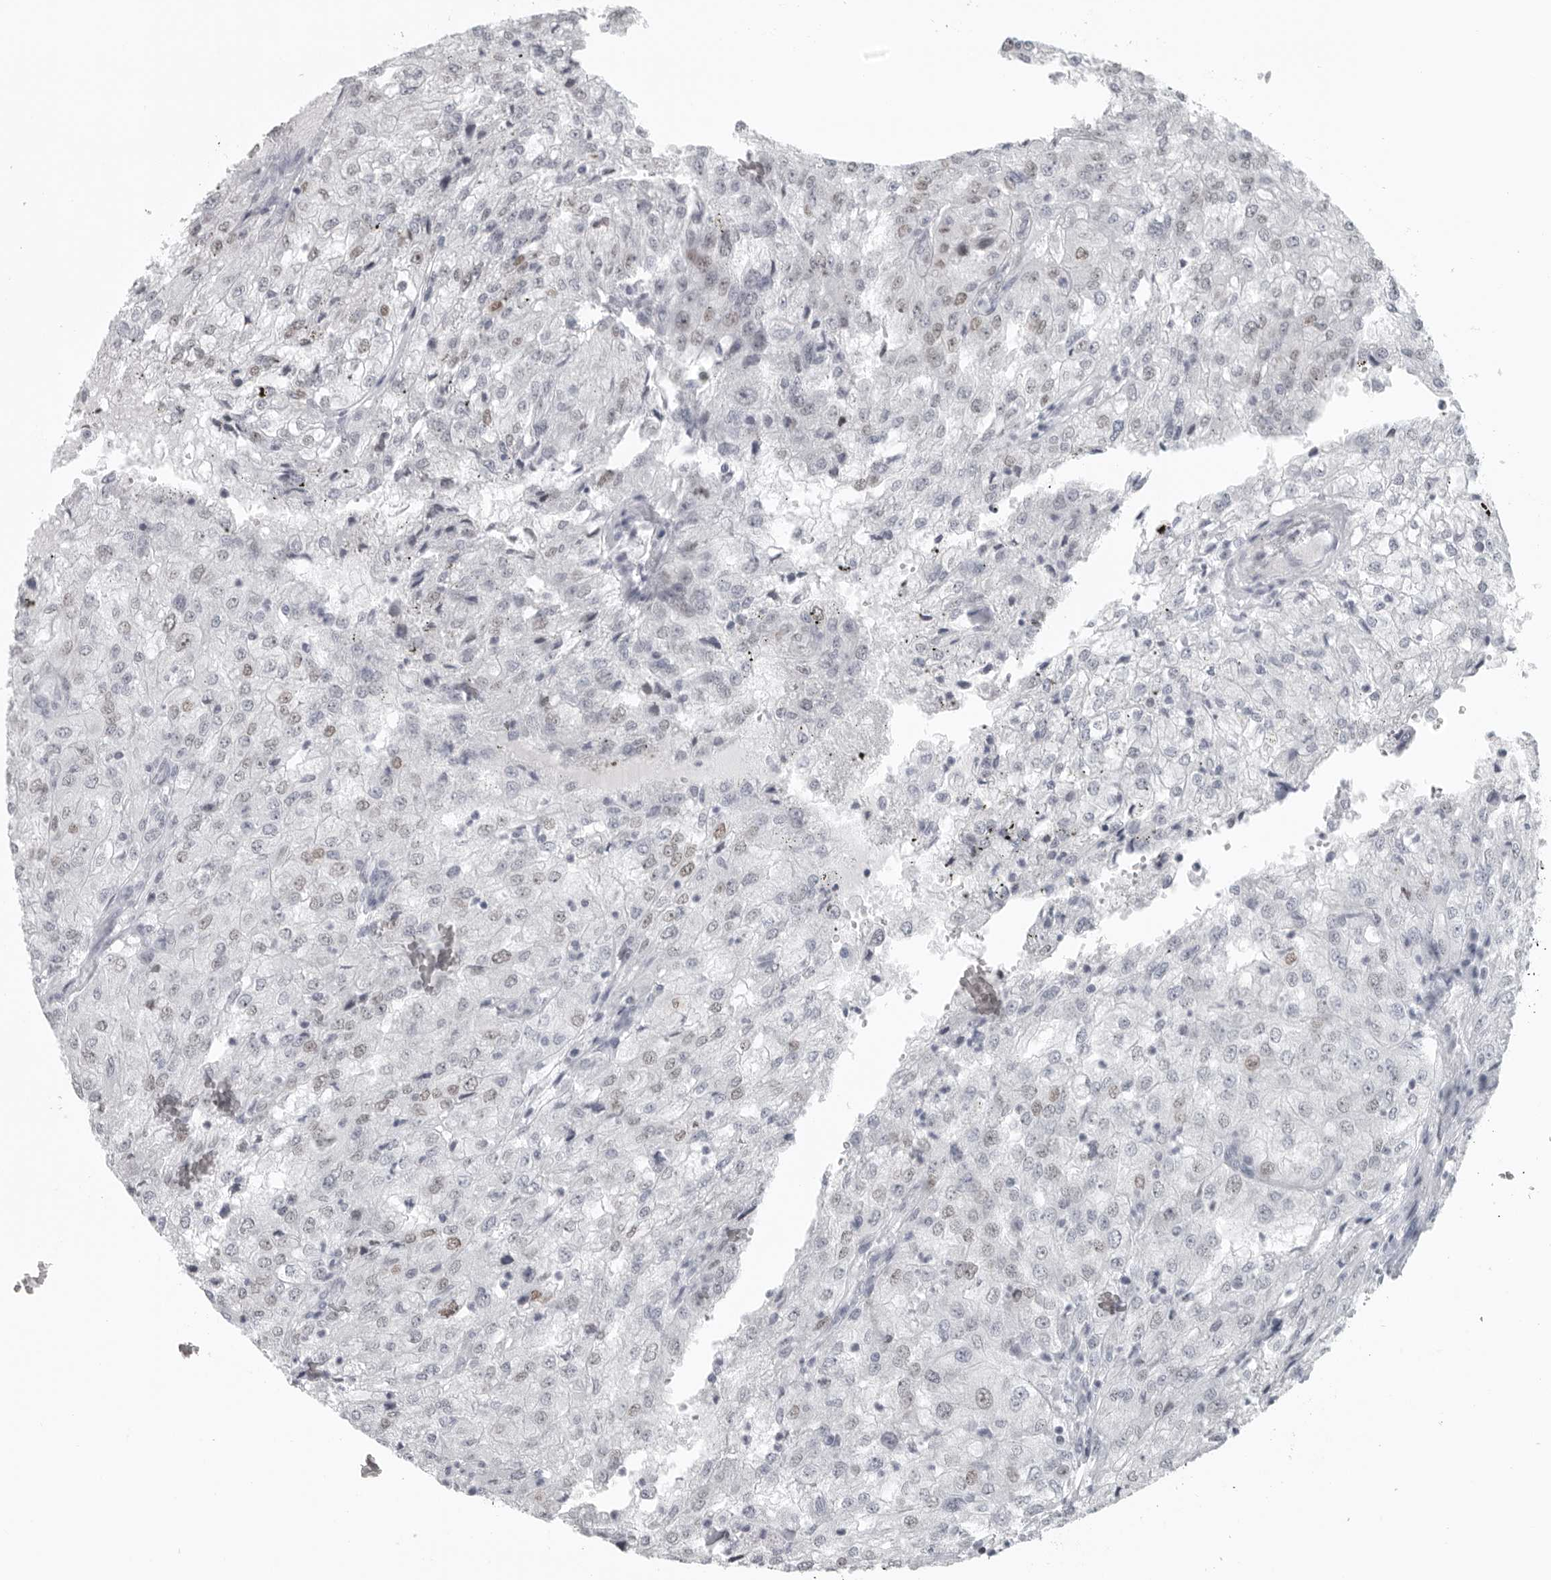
{"staining": {"intensity": "weak", "quantity": "<25%", "location": "nuclear"}, "tissue": "renal cancer", "cell_type": "Tumor cells", "image_type": "cancer", "snomed": [{"axis": "morphology", "description": "Adenocarcinoma, NOS"}, {"axis": "topography", "description": "Kidney"}], "caption": "Immunohistochemical staining of adenocarcinoma (renal) demonstrates no significant staining in tumor cells.", "gene": "SATB2", "patient": {"sex": "female", "age": 54}}